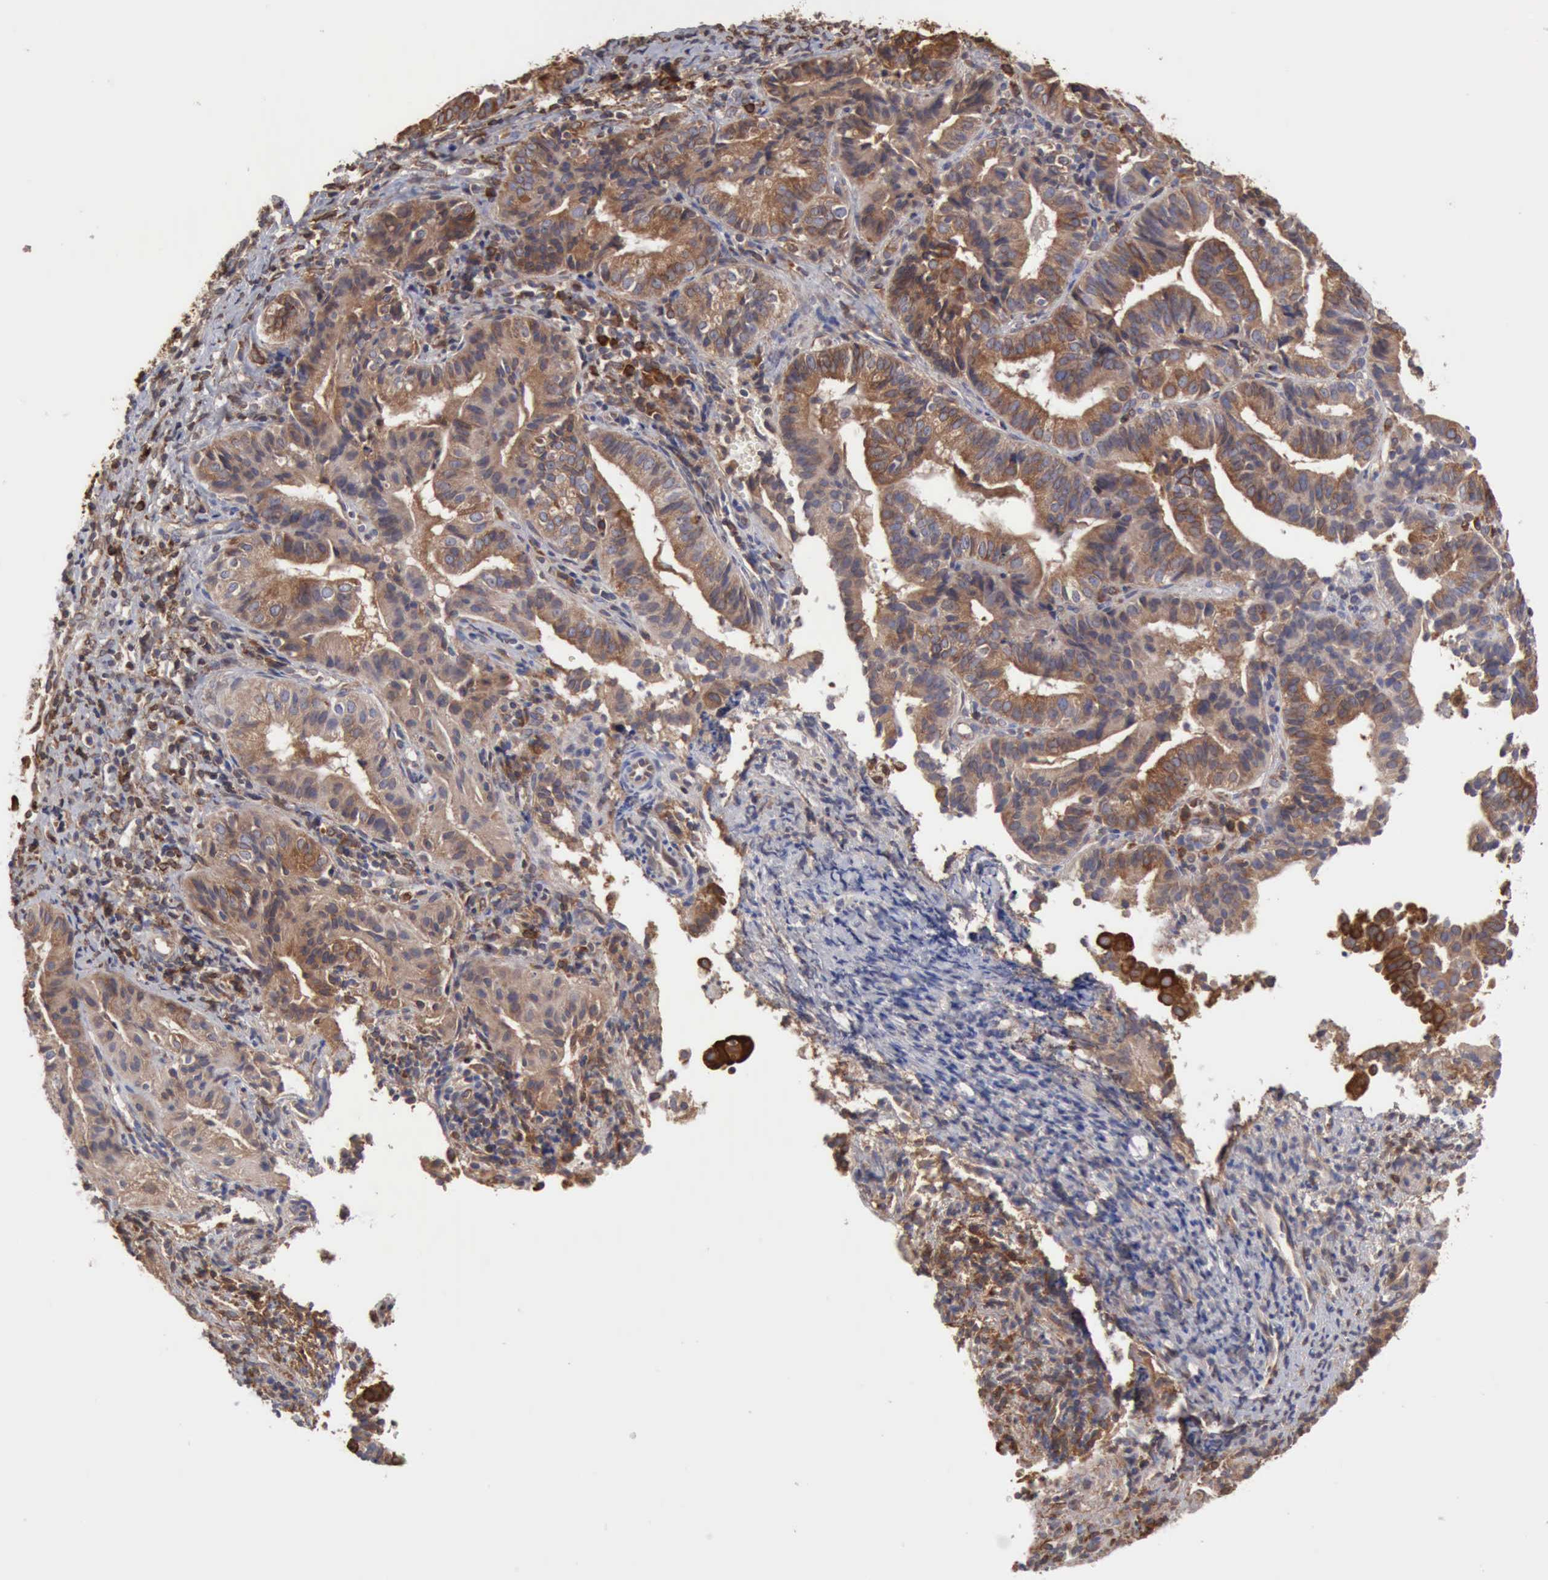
{"staining": {"intensity": "moderate", "quantity": ">75%", "location": "cytoplasmic/membranous"}, "tissue": "cervical cancer", "cell_type": "Tumor cells", "image_type": "cancer", "snomed": [{"axis": "morphology", "description": "Adenocarcinoma, NOS"}, {"axis": "topography", "description": "Cervix"}], "caption": "Cervical cancer tissue shows moderate cytoplasmic/membranous expression in about >75% of tumor cells", "gene": "APOL2", "patient": {"sex": "female", "age": 60}}